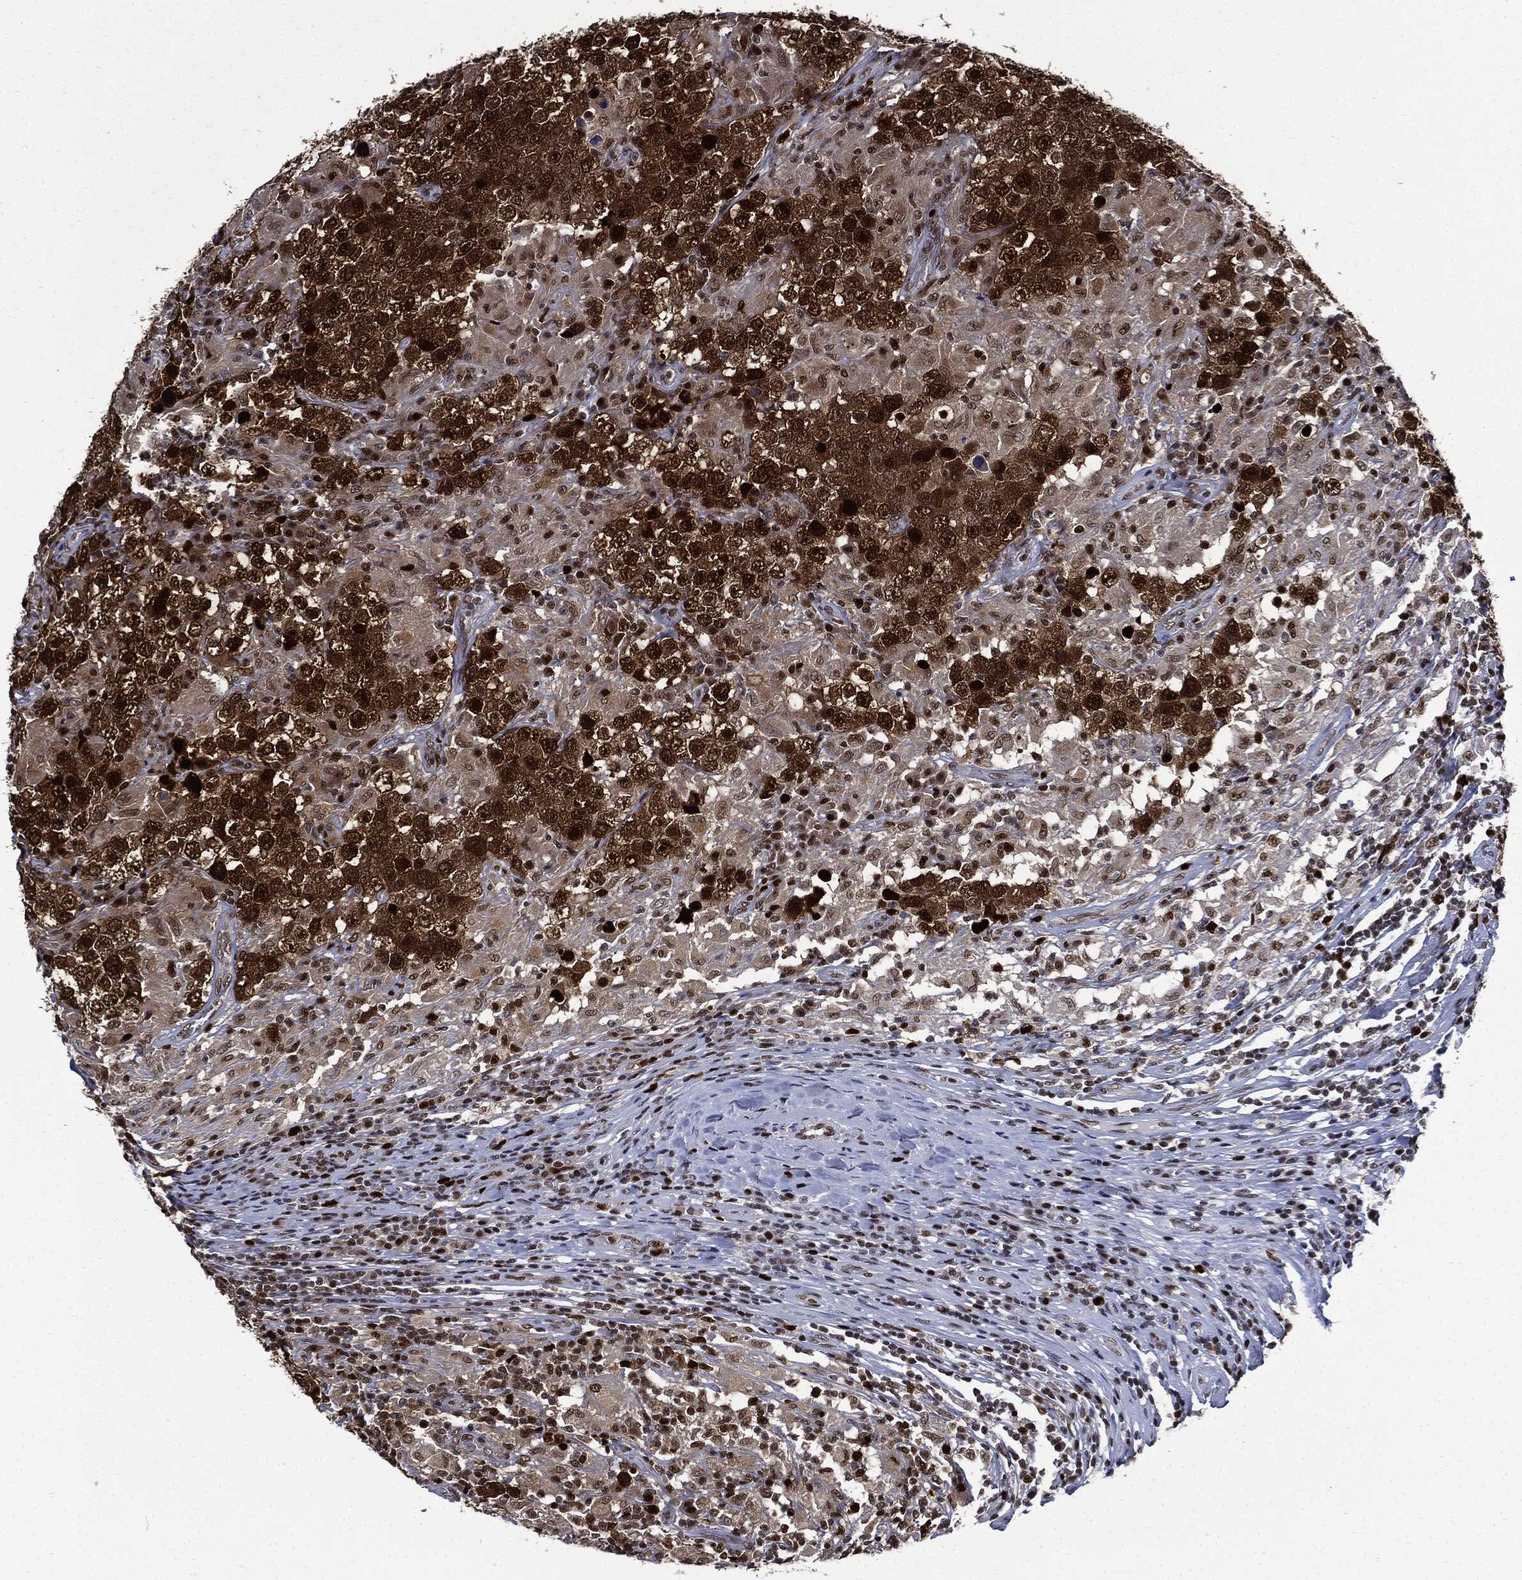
{"staining": {"intensity": "strong", "quantity": ">75%", "location": "cytoplasmic/membranous,nuclear"}, "tissue": "testis cancer", "cell_type": "Tumor cells", "image_type": "cancer", "snomed": [{"axis": "morphology", "description": "Seminoma, NOS"}, {"axis": "morphology", "description": "Carcinoma, Embryonal, NOS"}, {"axis": "topography", "description": "Testis"}], "caption": "This histopathology image shows immunohistochemistry staining of human seminoma (testis), with high strong cytoplasmic/membranous and nuclear expression in about >75% of tumor cells.", "gene": "PCNA", "patient": {"sex": "male", "age": 41}}